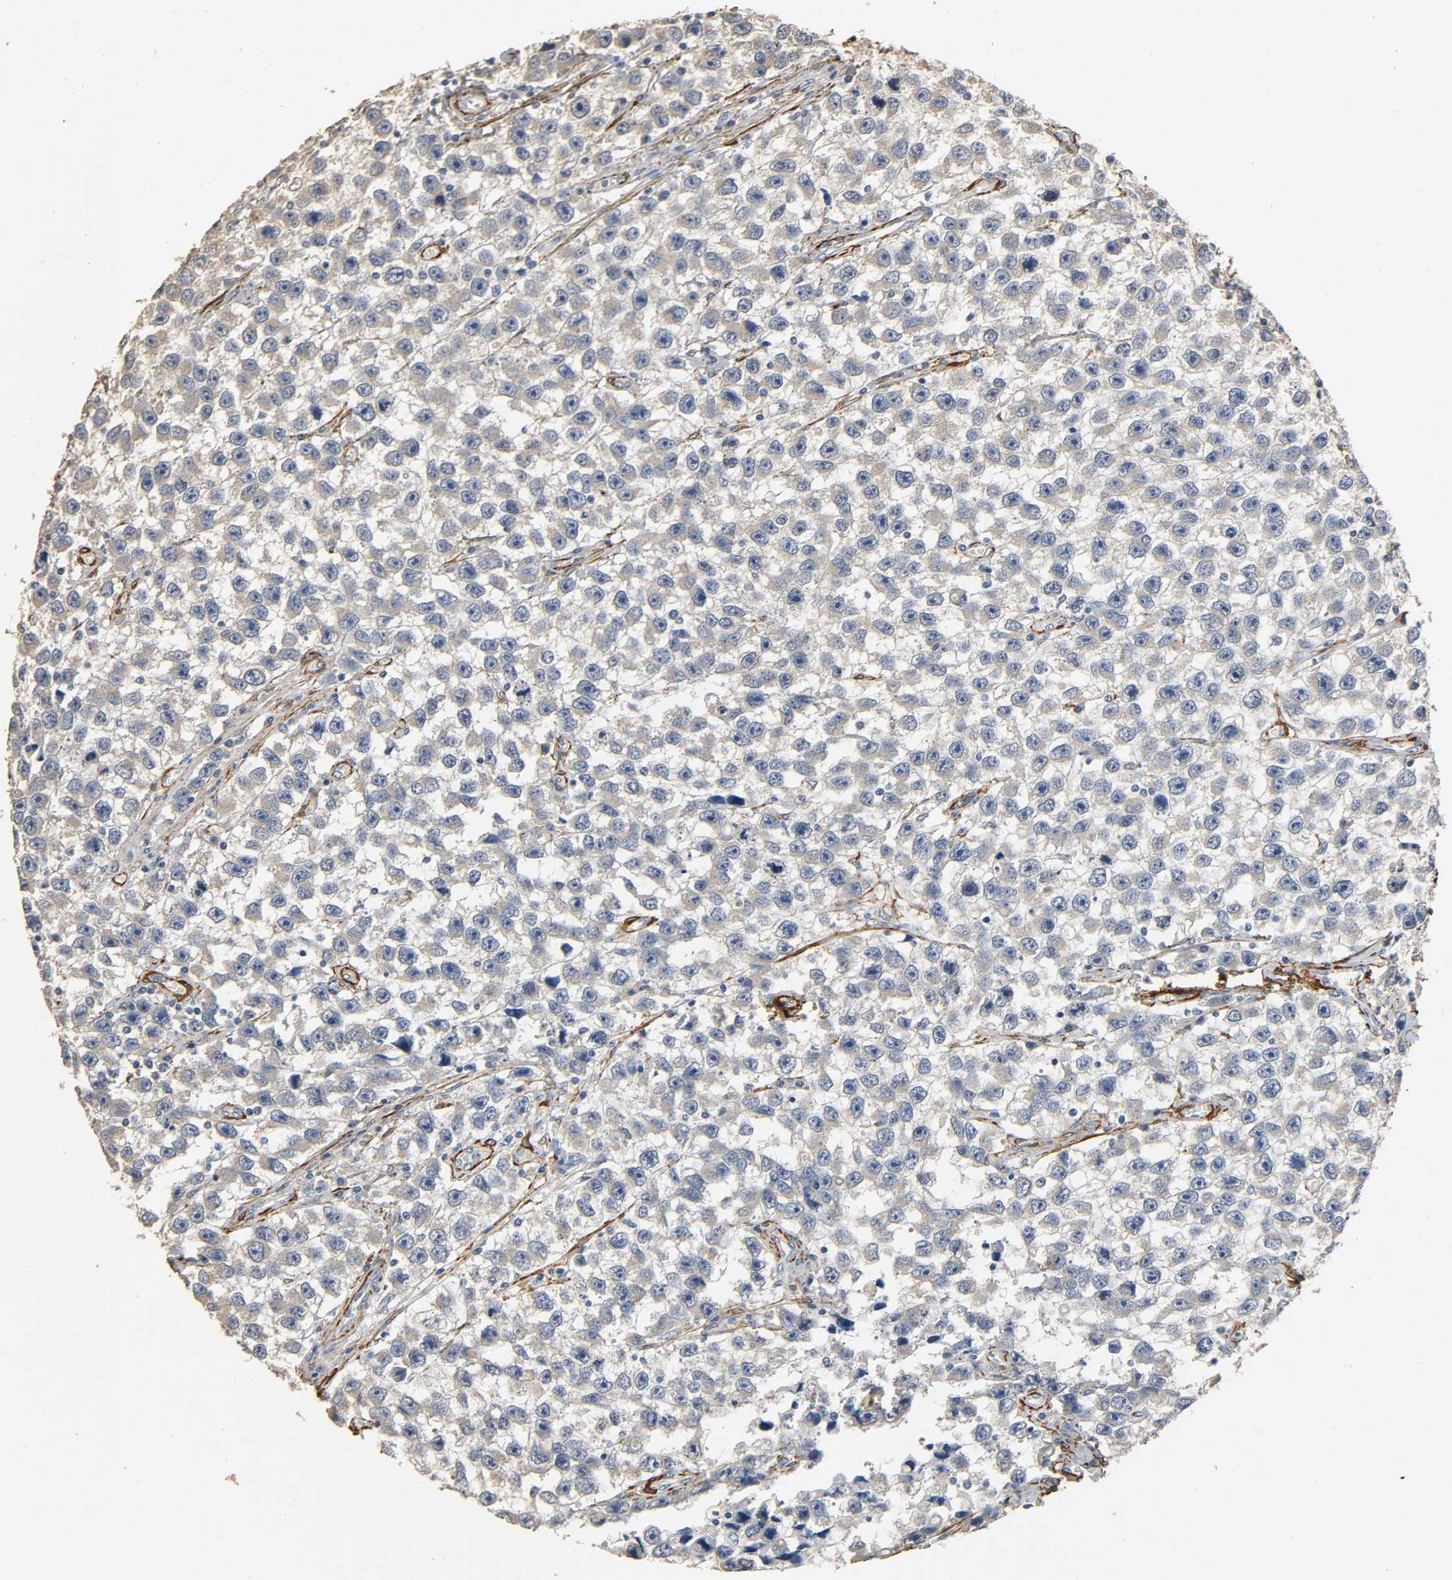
{"staining": {"intensity": "weak", "quantity": ">75%", "location": "cytoplasmic/membranous"}, "tissue": "testis cancer", "cell_type": "Tumor cells", "image_type": "cancer", "snomed": [{"axis": "morphology", "description": "Seminoma, NOS"}, {"axis": "topography", "description": "Testis"}], "caption": "Protein staining exhibits weak cytoplasmic/membranous expression in about >75% of tumor cells in testis seminoma.", "gene": "GSTA3", "patient": {"sex": "male", "age": 33}}